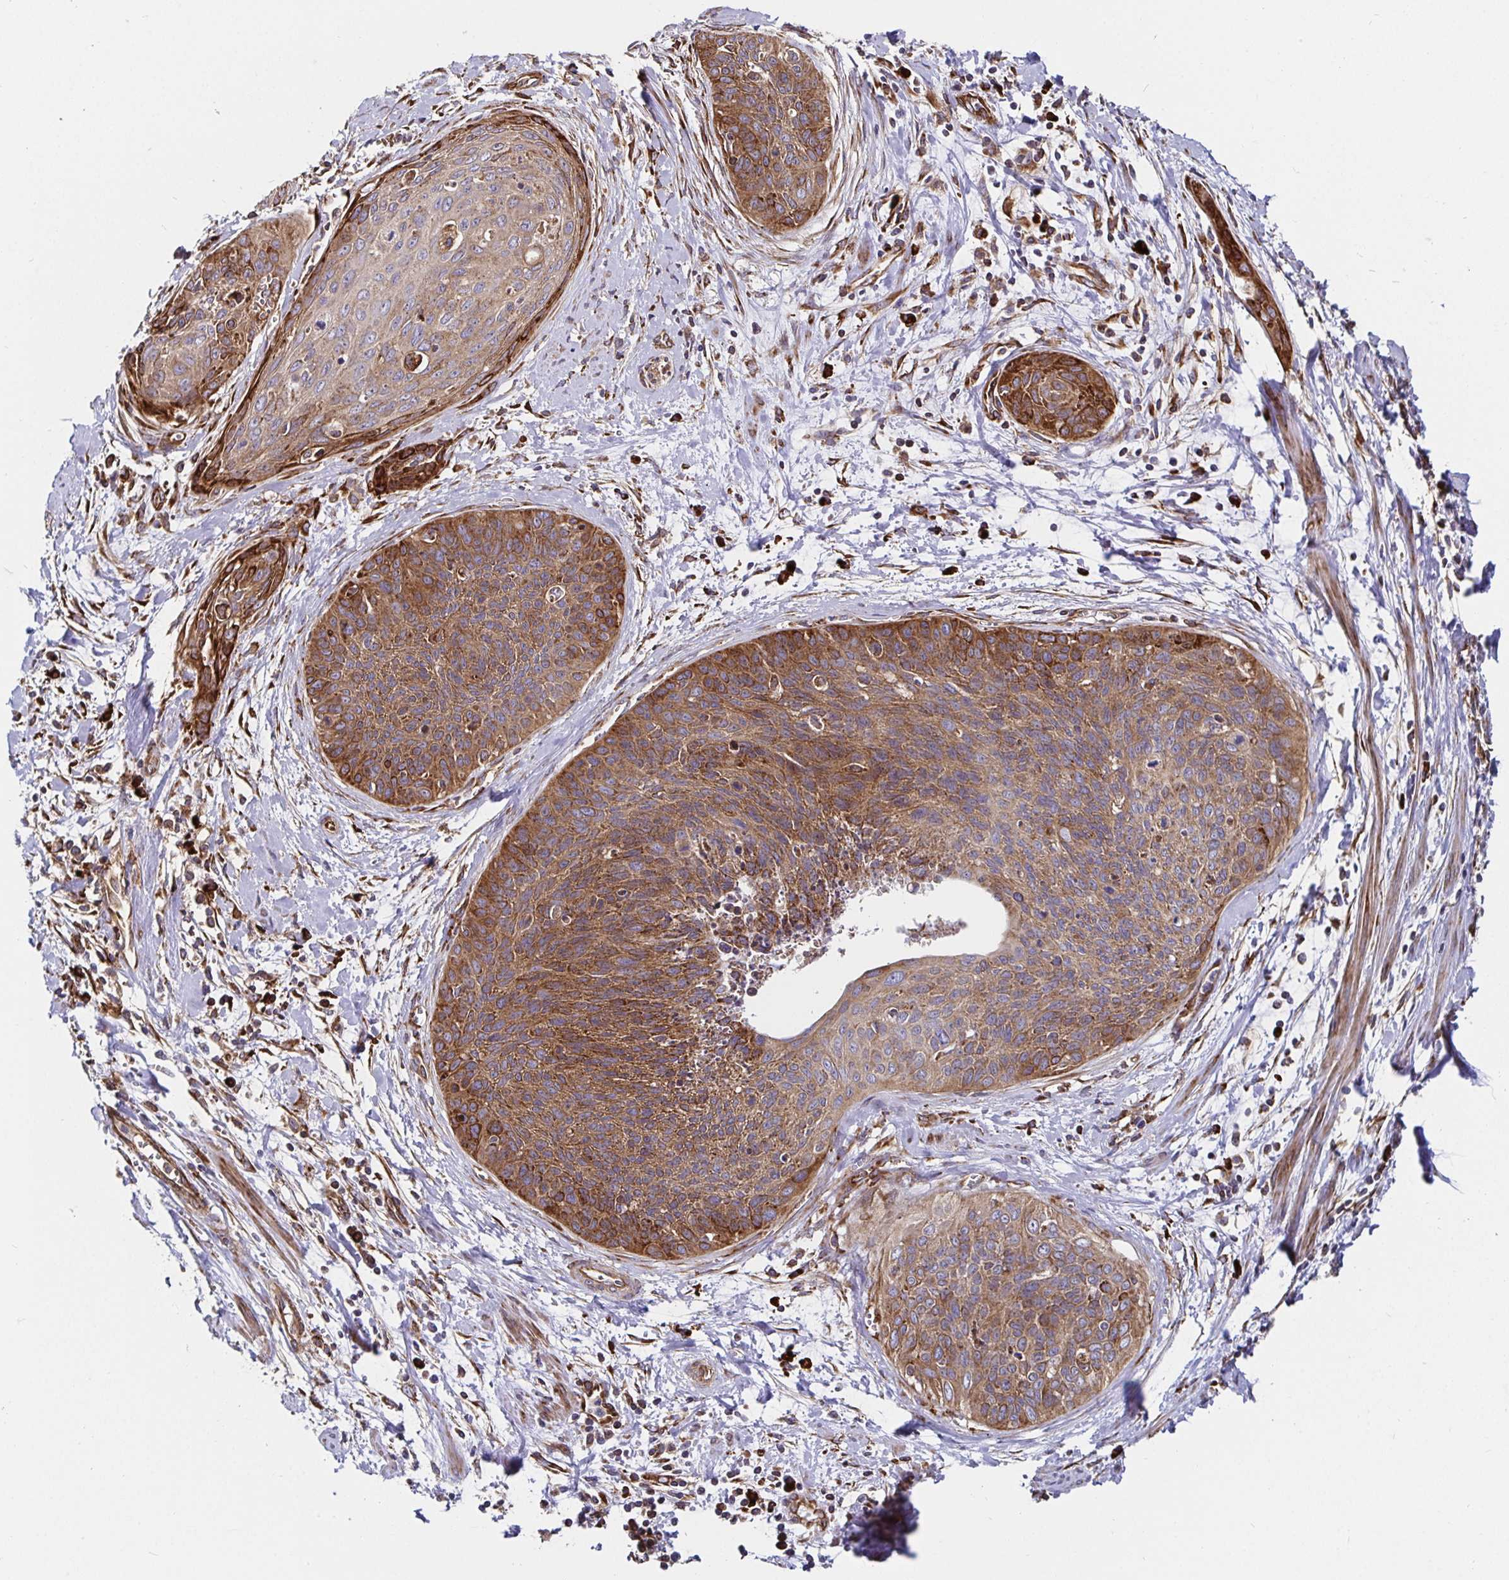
{"staining": {"intensity": "strong", "quantity": ">75%", "location": "cytoplasmic/membranous"}, "tissue": "cervical cancer", "cell_type": "Tumor cells", "image_type": "cancer", "snomed": [{"axis": "morphology", "description": "Squamous cell carcinoma, NOS"}, {"axis": "topography", "description": "Cervix"}], "caption": "Immunohistochemistry (IHC) (DAB (3,3'-diaminobenzidine)) staining of cervical squamous cell carcinoma shows strong cytoplasmic/membranous protein staining in about >75% of tumor cells. (Stains: DAB (3,3'-diaminobenzidine) in brown, nuclei in blue, Microscopy: brightfield microscopy at high magnification).", "gene": "SMYD3", "patient": {"sex": "female", "age": 55}}